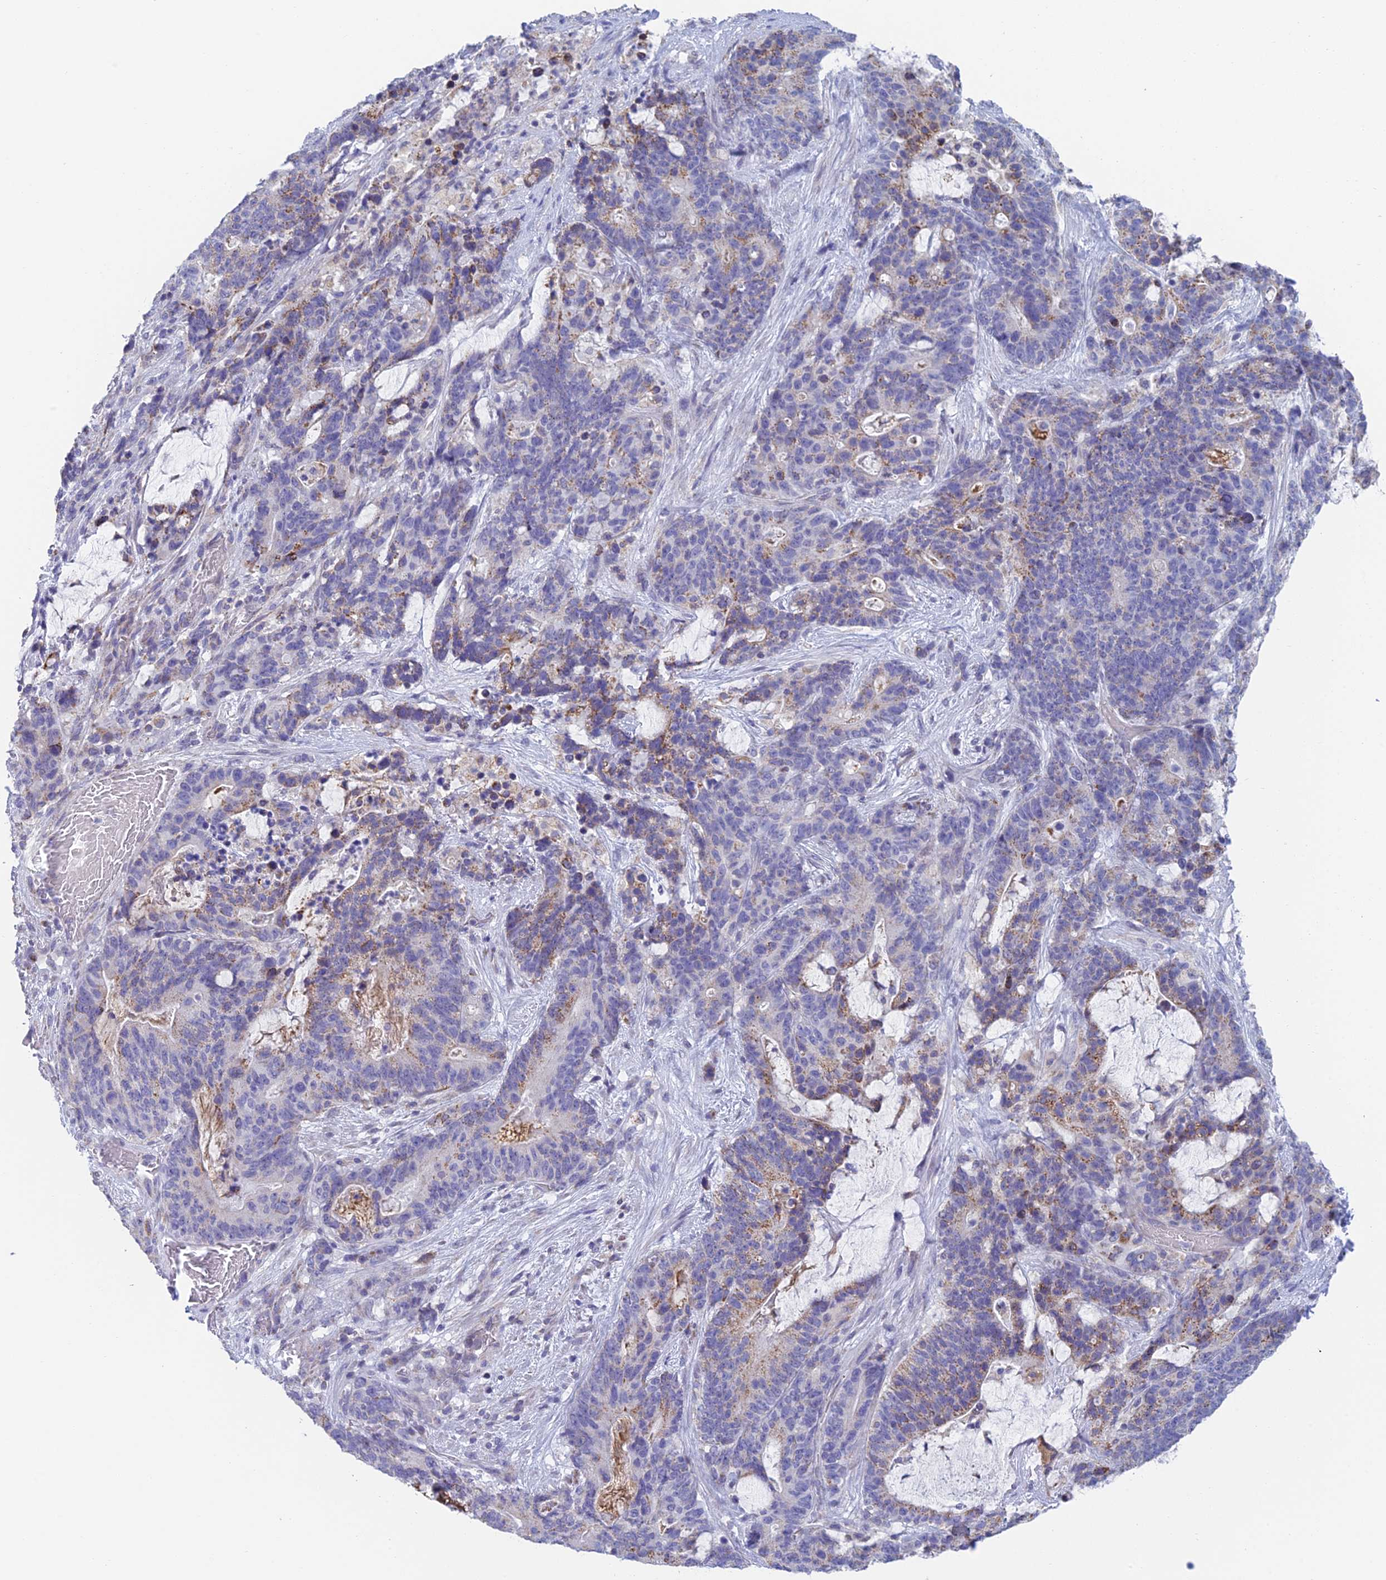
{"staining": {"intensity": "moderate", "quantity": "<25%", "location": "cytoplasmic/membranous"}, "tissue": "stomach cancer", "cell_type": "Tumor cells", "image_type": "cancer", "snomed": [{"axis": "morphology", "description": "Normal tissue, NOS"}, {"axis": "morphology", "description": "Adenocarcinoma, NOS"}, {"axis": "topography", "description": "Stomach"}], "caption": "Human stomach cancer stained with a protein marker demonstrates moderate staining in tumor cells.", "gene": "REXO5", "patient": {"sex": "female", "age": 64}}